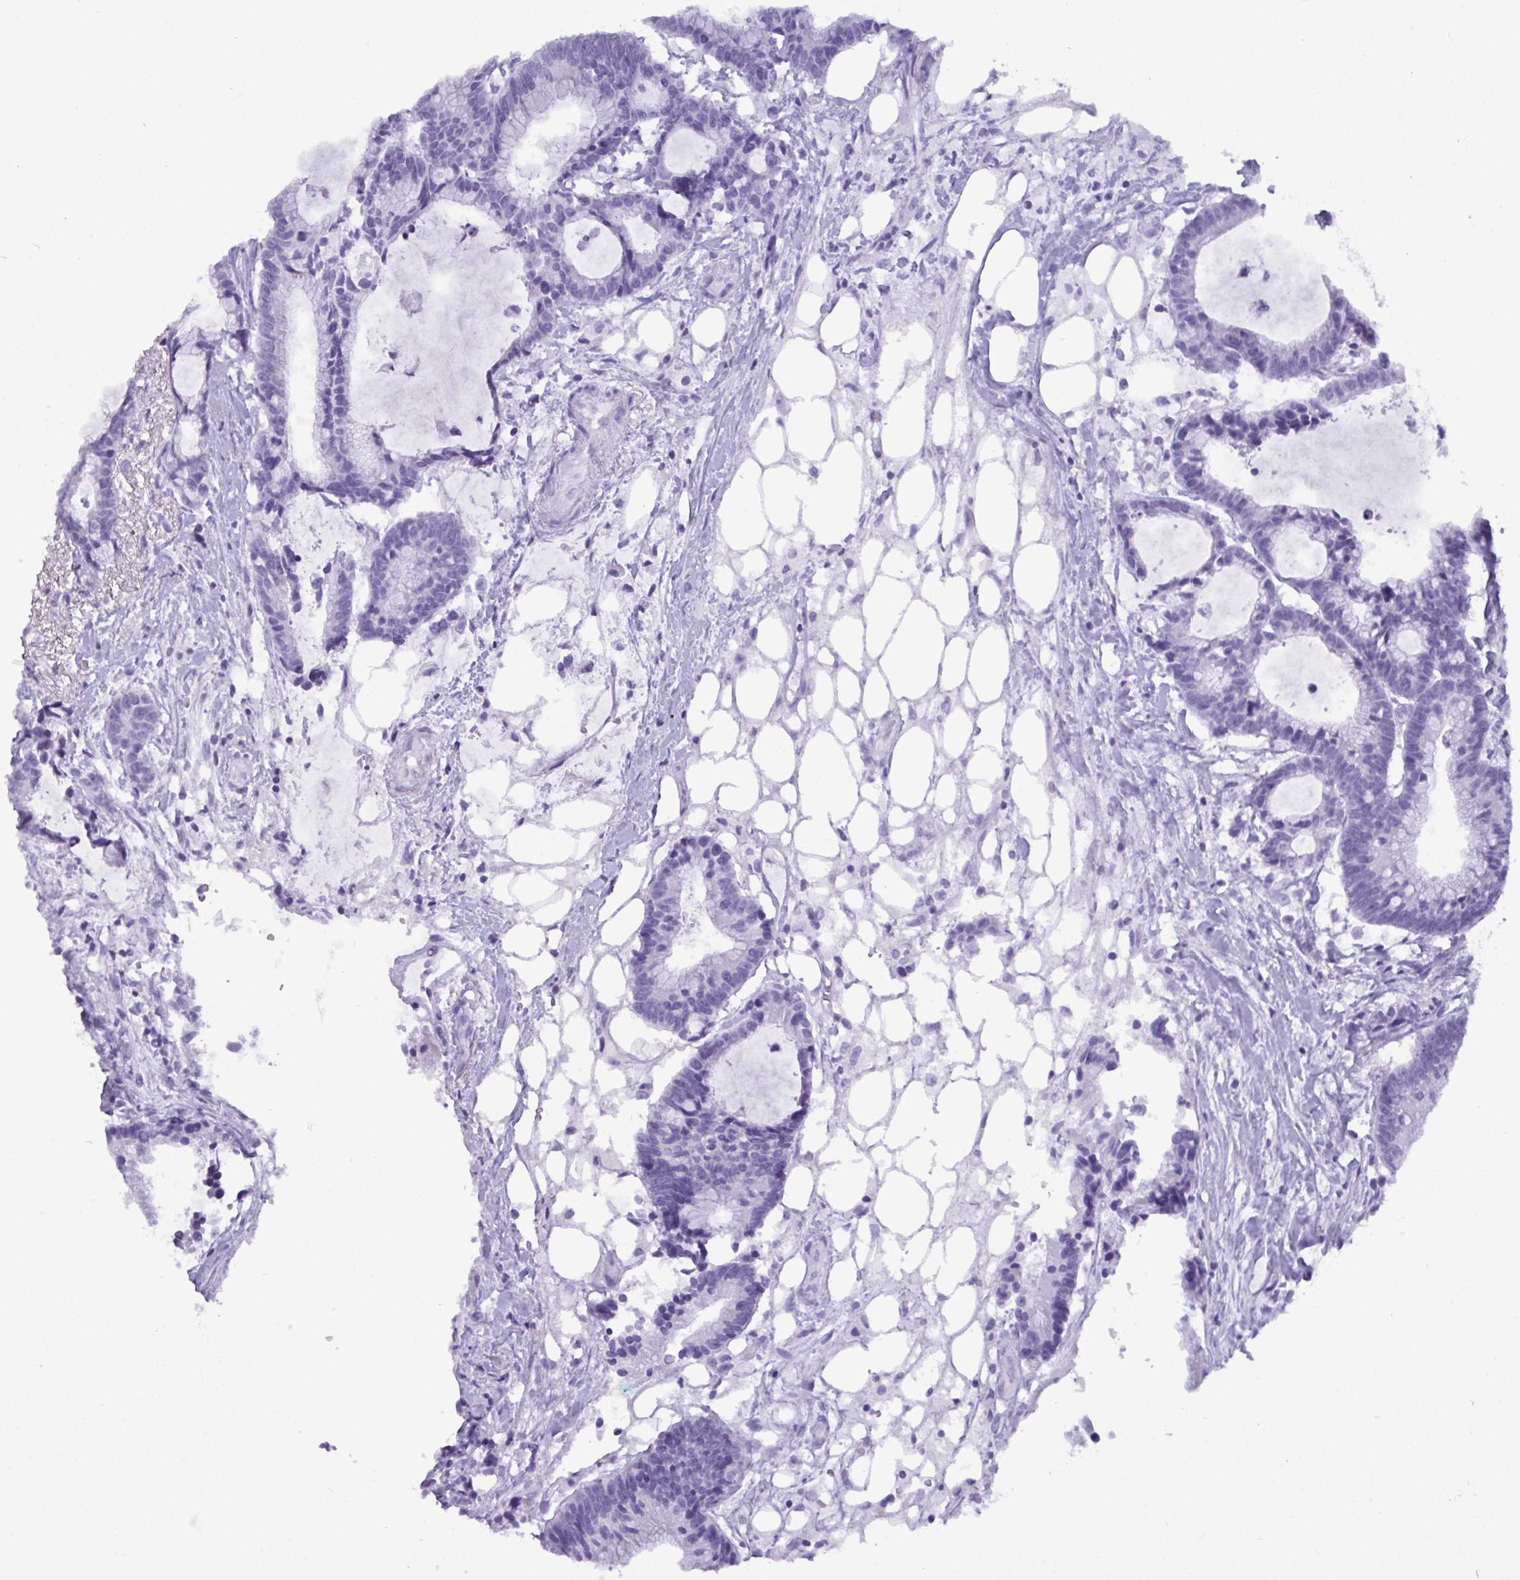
{"staining": {"intensity": "negative", "quantity": "none", "location": "none"}, "tissue": "colorectal cancer", "cell_type": "Tumor cells", "image_type": "cancer", "snomed": [{"axis": "morphology", "description": "Adenocarcinoma, NOS"}, {"axis": "topography", "description": "Colon"}], "caption": "Immunohistochemistry (IHC) photomicrograph of human colorectal adenocarcinoma stained for a protein (brown), which reveals no staining in tumor cells. Nuclei are stained in blue.", "gene": "C4orf33", "patient": {"sex": "female", "age": 78}}